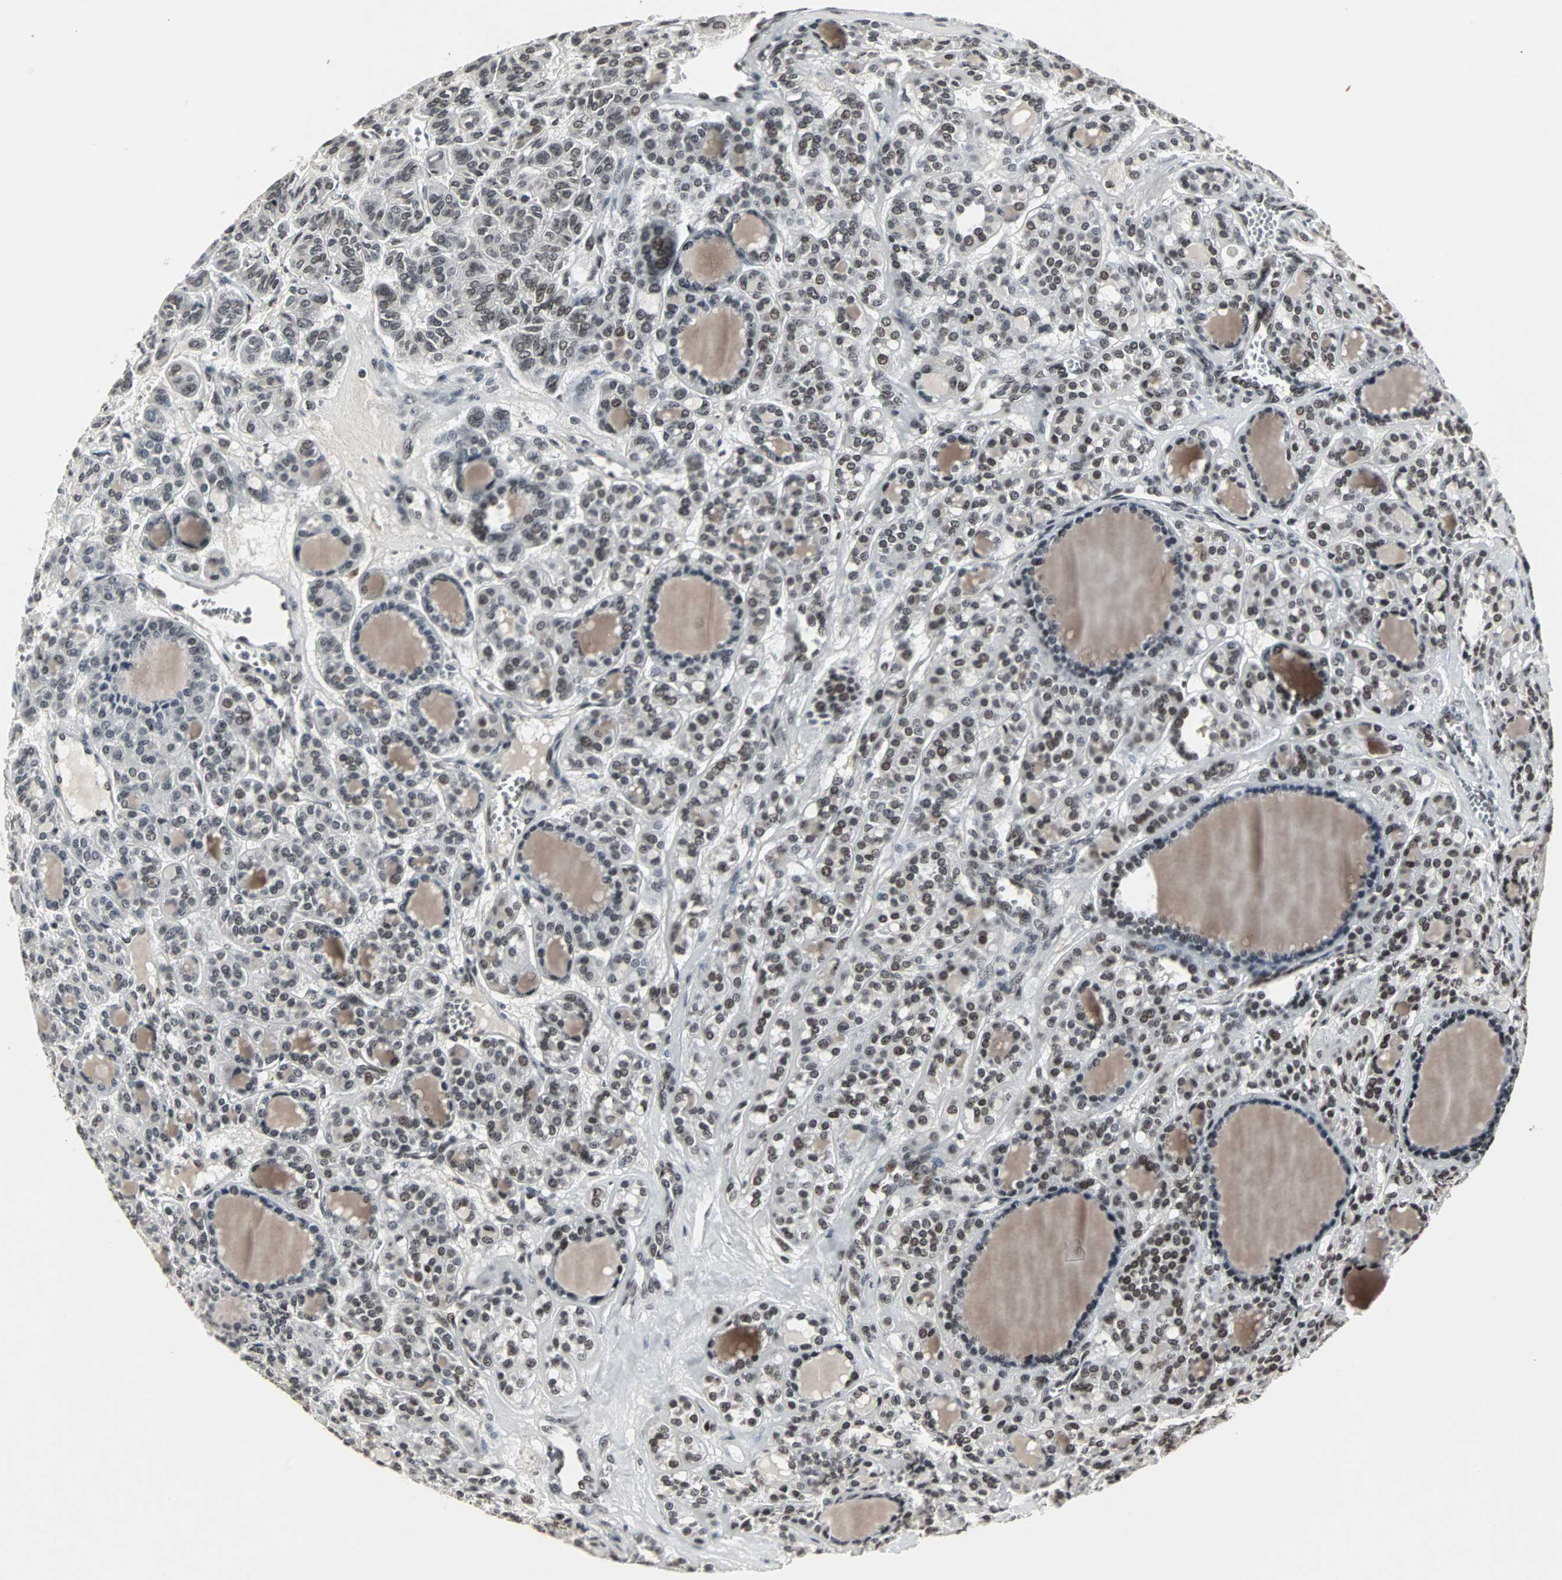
{"staining": {"intensity": "negative", "quantity": "none", "location": "none"}, "tissue": "thyroid cancer", "cell_type": "Tumor cells", "image_type": "cancer", "snomed": [{"axis": "morphology", "description": "Follicular adenoma carcinoma, NOS"}, {"axis": "topography", "description": "Thyroid gland"}], "caption": "High power microscopy image of an IHC image of thyroid follicular adenoma carcinoma, revealing no significant staining in tumor cells. The staining is performed using DAB brown chromogen with nuclei counter-stained in using hematoxylin.", "gene": "PNKP", "patient": {"sex": "female", "age": 71}}